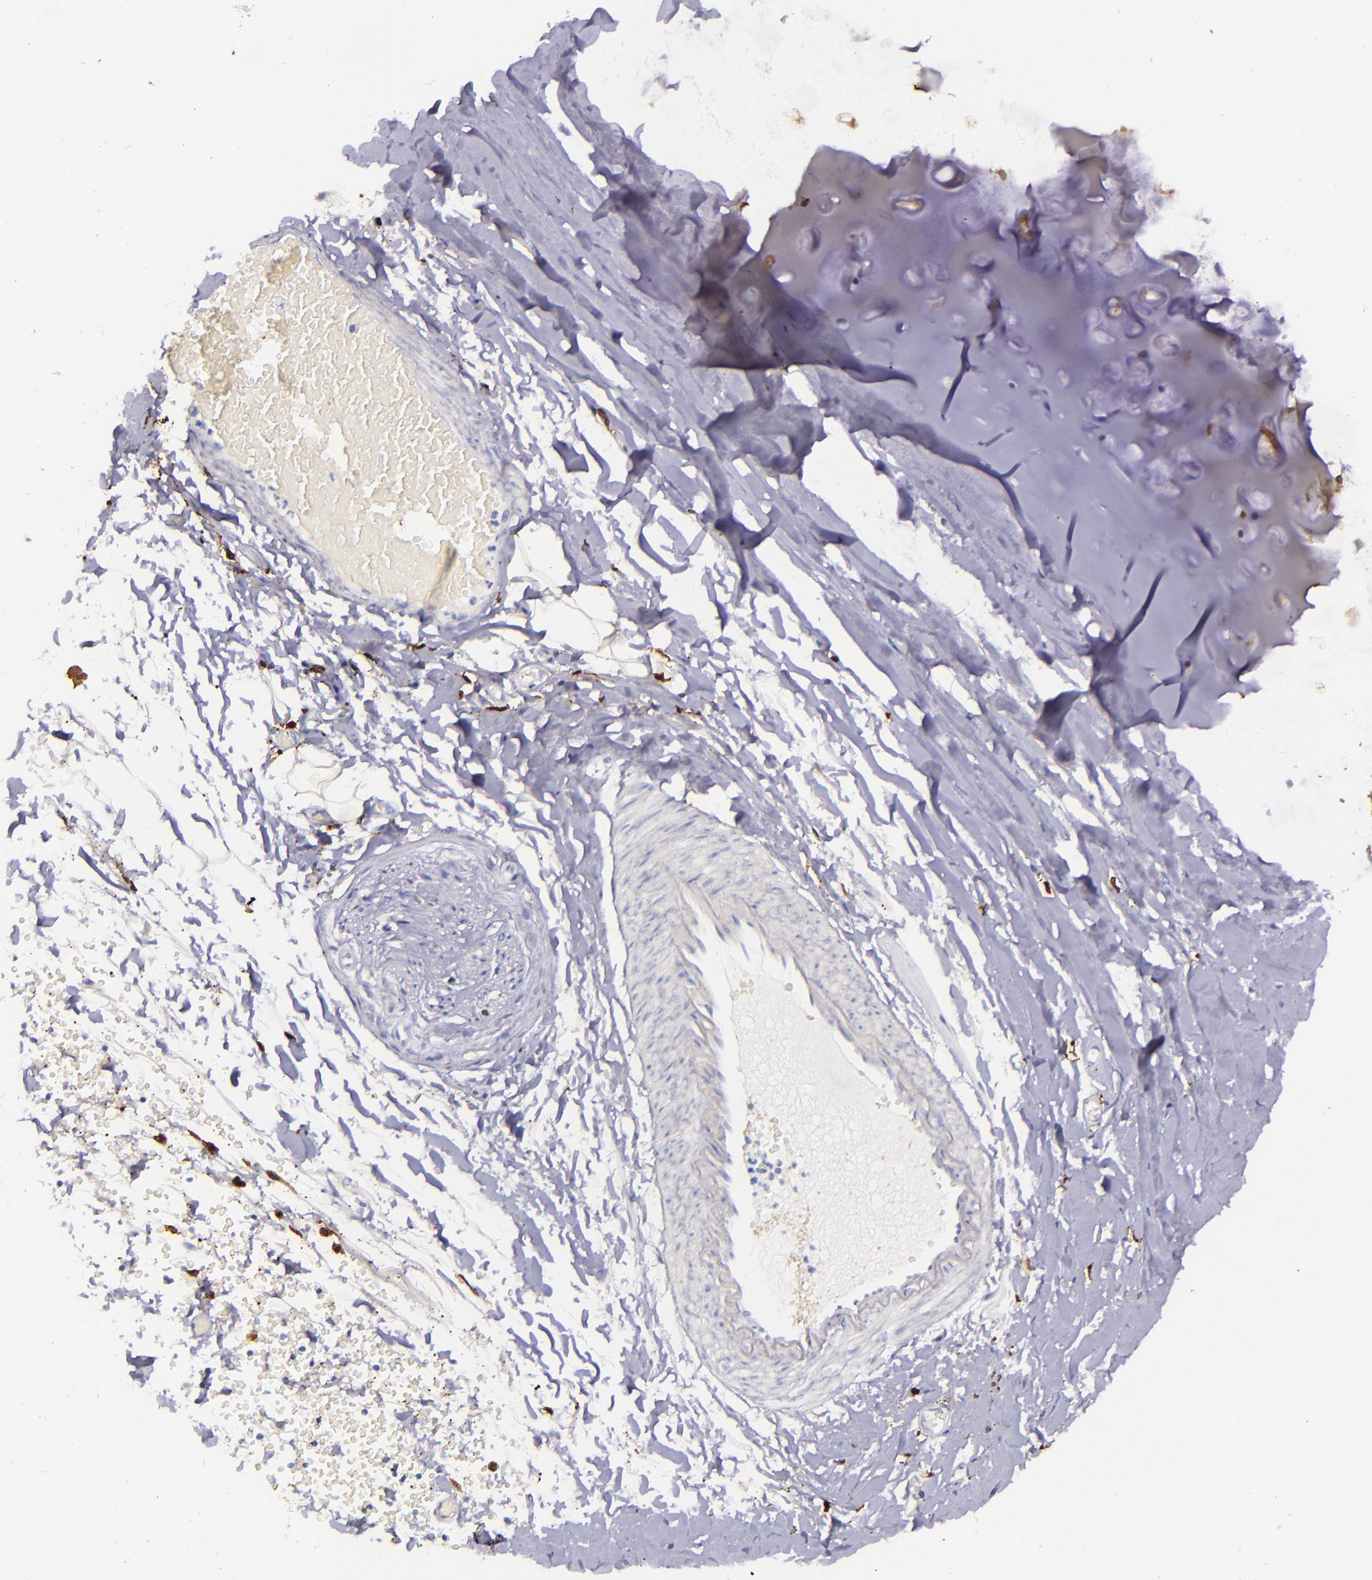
{"staining": {"intensity": "weak", "quantity": "25%-75%", "location": "cytoplasmic/membranous"}, "tissue": "adipose tissue", "cell_type": "Adipocytes", "image_type": "normal", "snomed": [{"axis": "morphology", "description": "Normal tissue, NOS"}, {"axis": "topography", "description": "Bronchus"}, {"axis": "topography", "description": "Lung"}], "caption": "Adipose tissue was stained to show a protein in brown. There is low levels of weak cytoplasmic/membranous expression in about 25%-75% of adipocytes. (DAB = brown stain, brightfield microscopy at high magnification).", "gene": "F13A1", "patient": {"sex": "female", "age": 56}}